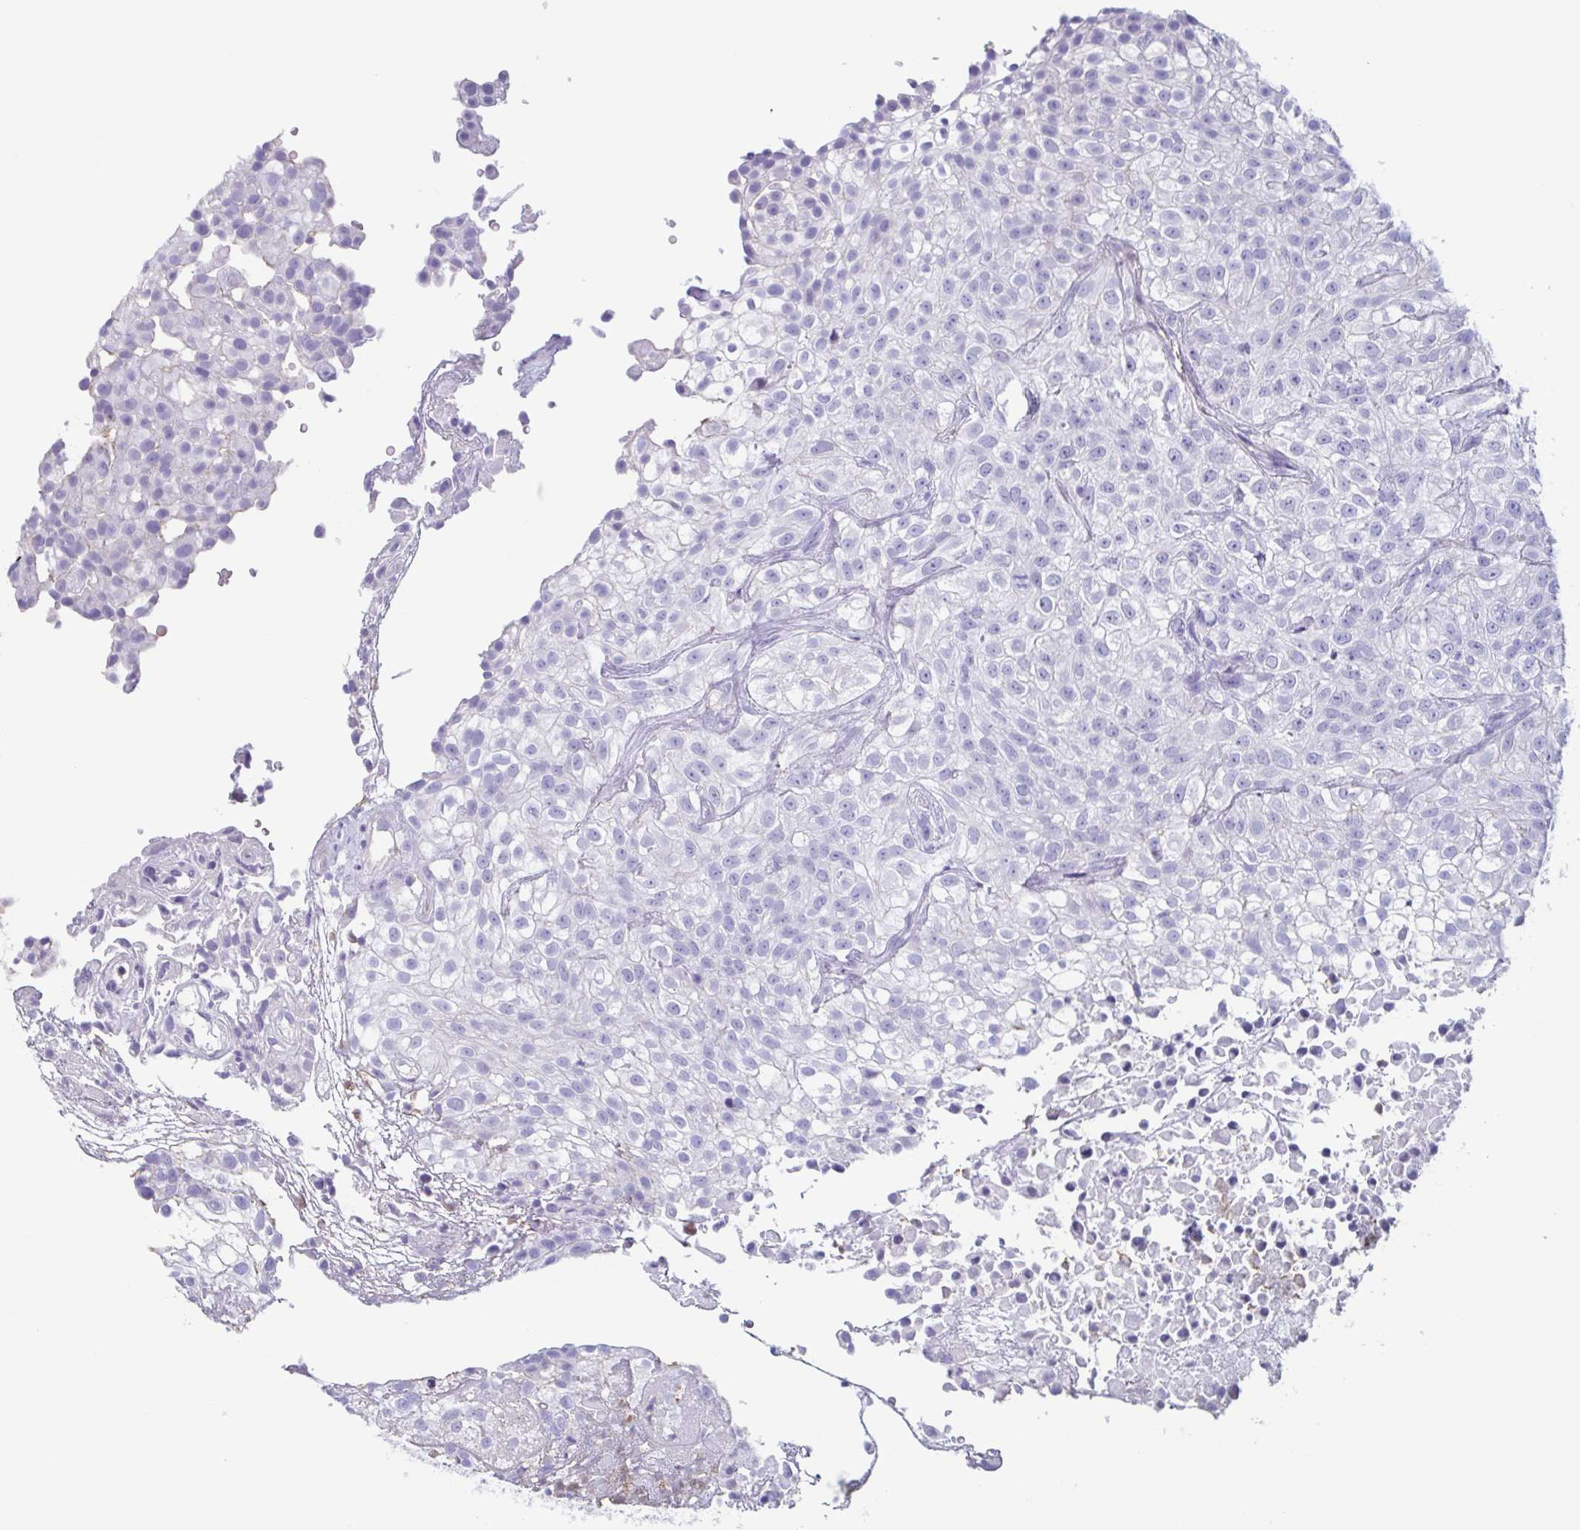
{"staining": {"intensity": "negative", "quantity": "none", "location": "none"}, "tissue": "urothelial cancer", "cell_type": "Tumor cells", "image_type": "cancer", "snomed": [{"axis": "morphology", "description": "Urothelial carcinoma, High grade"}, {"axis": "topography", "description": "Urinary bladder"}], "caption": "This is an IHC micrograph of human urothelial cancer. There is no expression in tumor cells.", "gene": "BPI", "patient": {"sex": "male", "age": 56}}